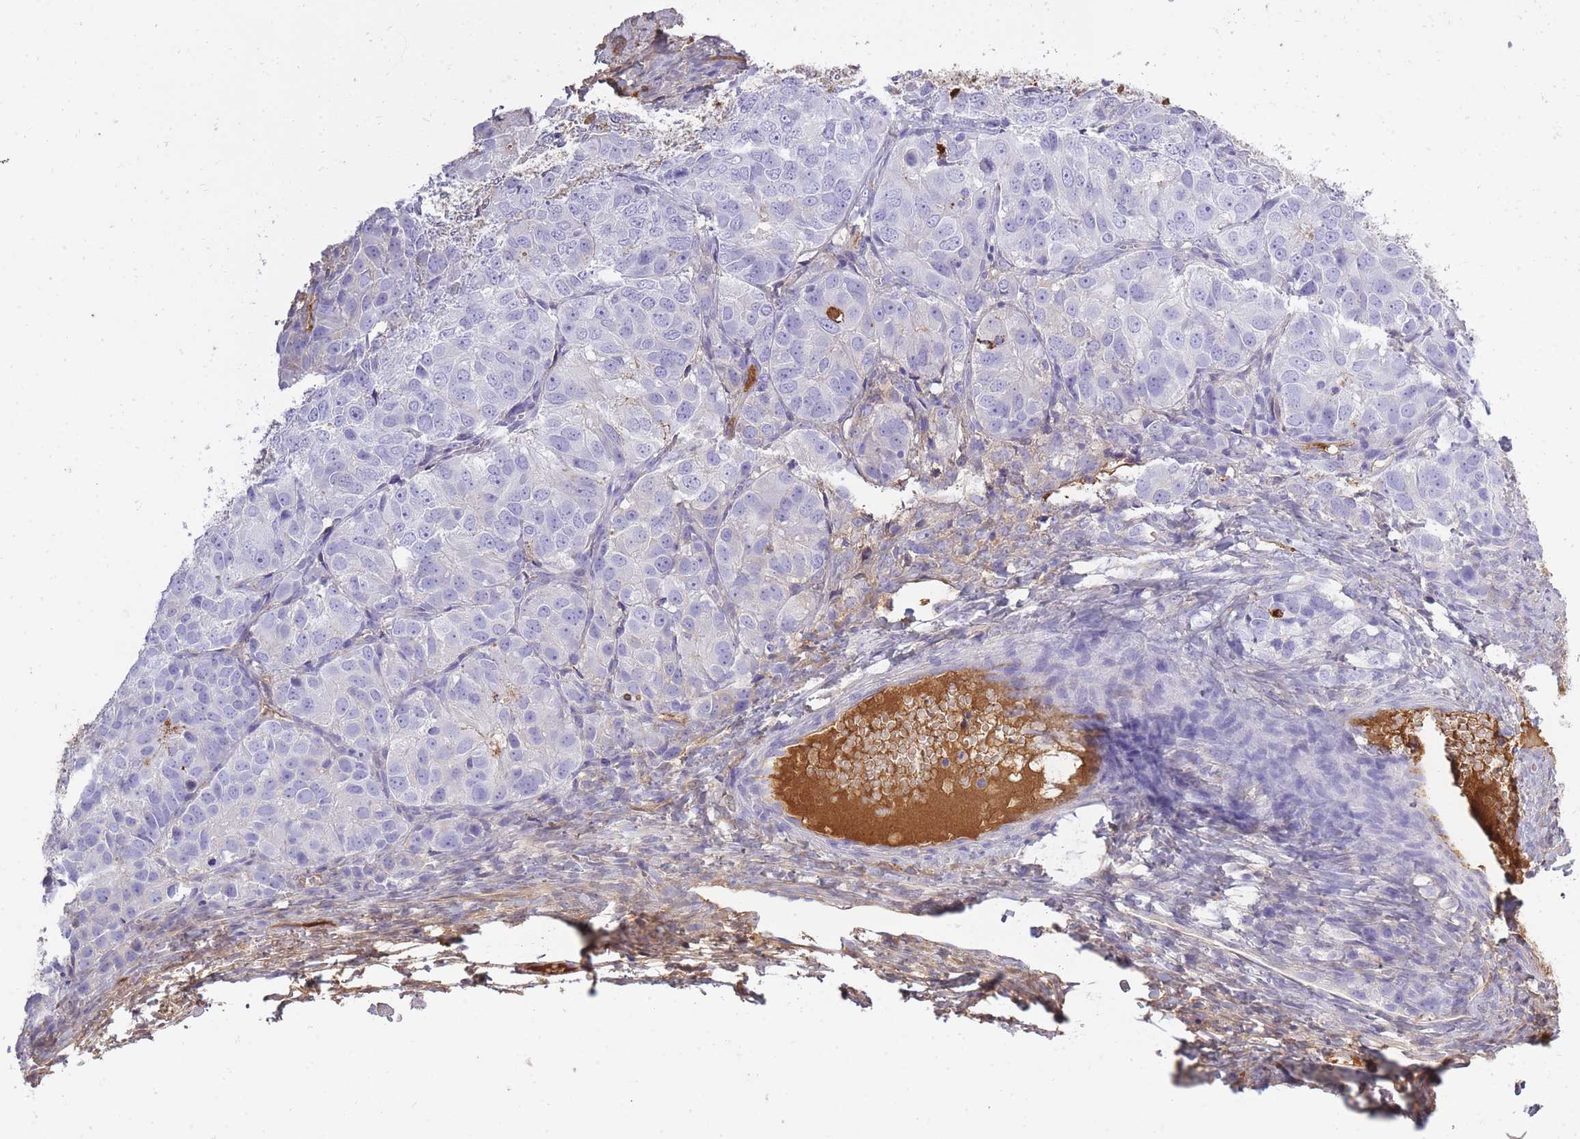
{"staining": {"intensity": "negative", "quantity": "none", "location": "none"}, "tissue": "ovarian cancer", "cell_type": "Tumor cells", "image_type": "cancer", "snomed": [{"axis": "morphology", "description": "Carcinoma, endometroid"}, {"axis": "topography", "description": "Ovary"}], "caption": "High magnification brightfield microscopy of ovarian cancer stained with DAB (brown) and counterstained with hematoxylin (blue): tumor cells show no significant staining. Nuclei are stained in blue.", "gene": "IGKV1D-42", "patient": {"sex": "female", "age": 51}}